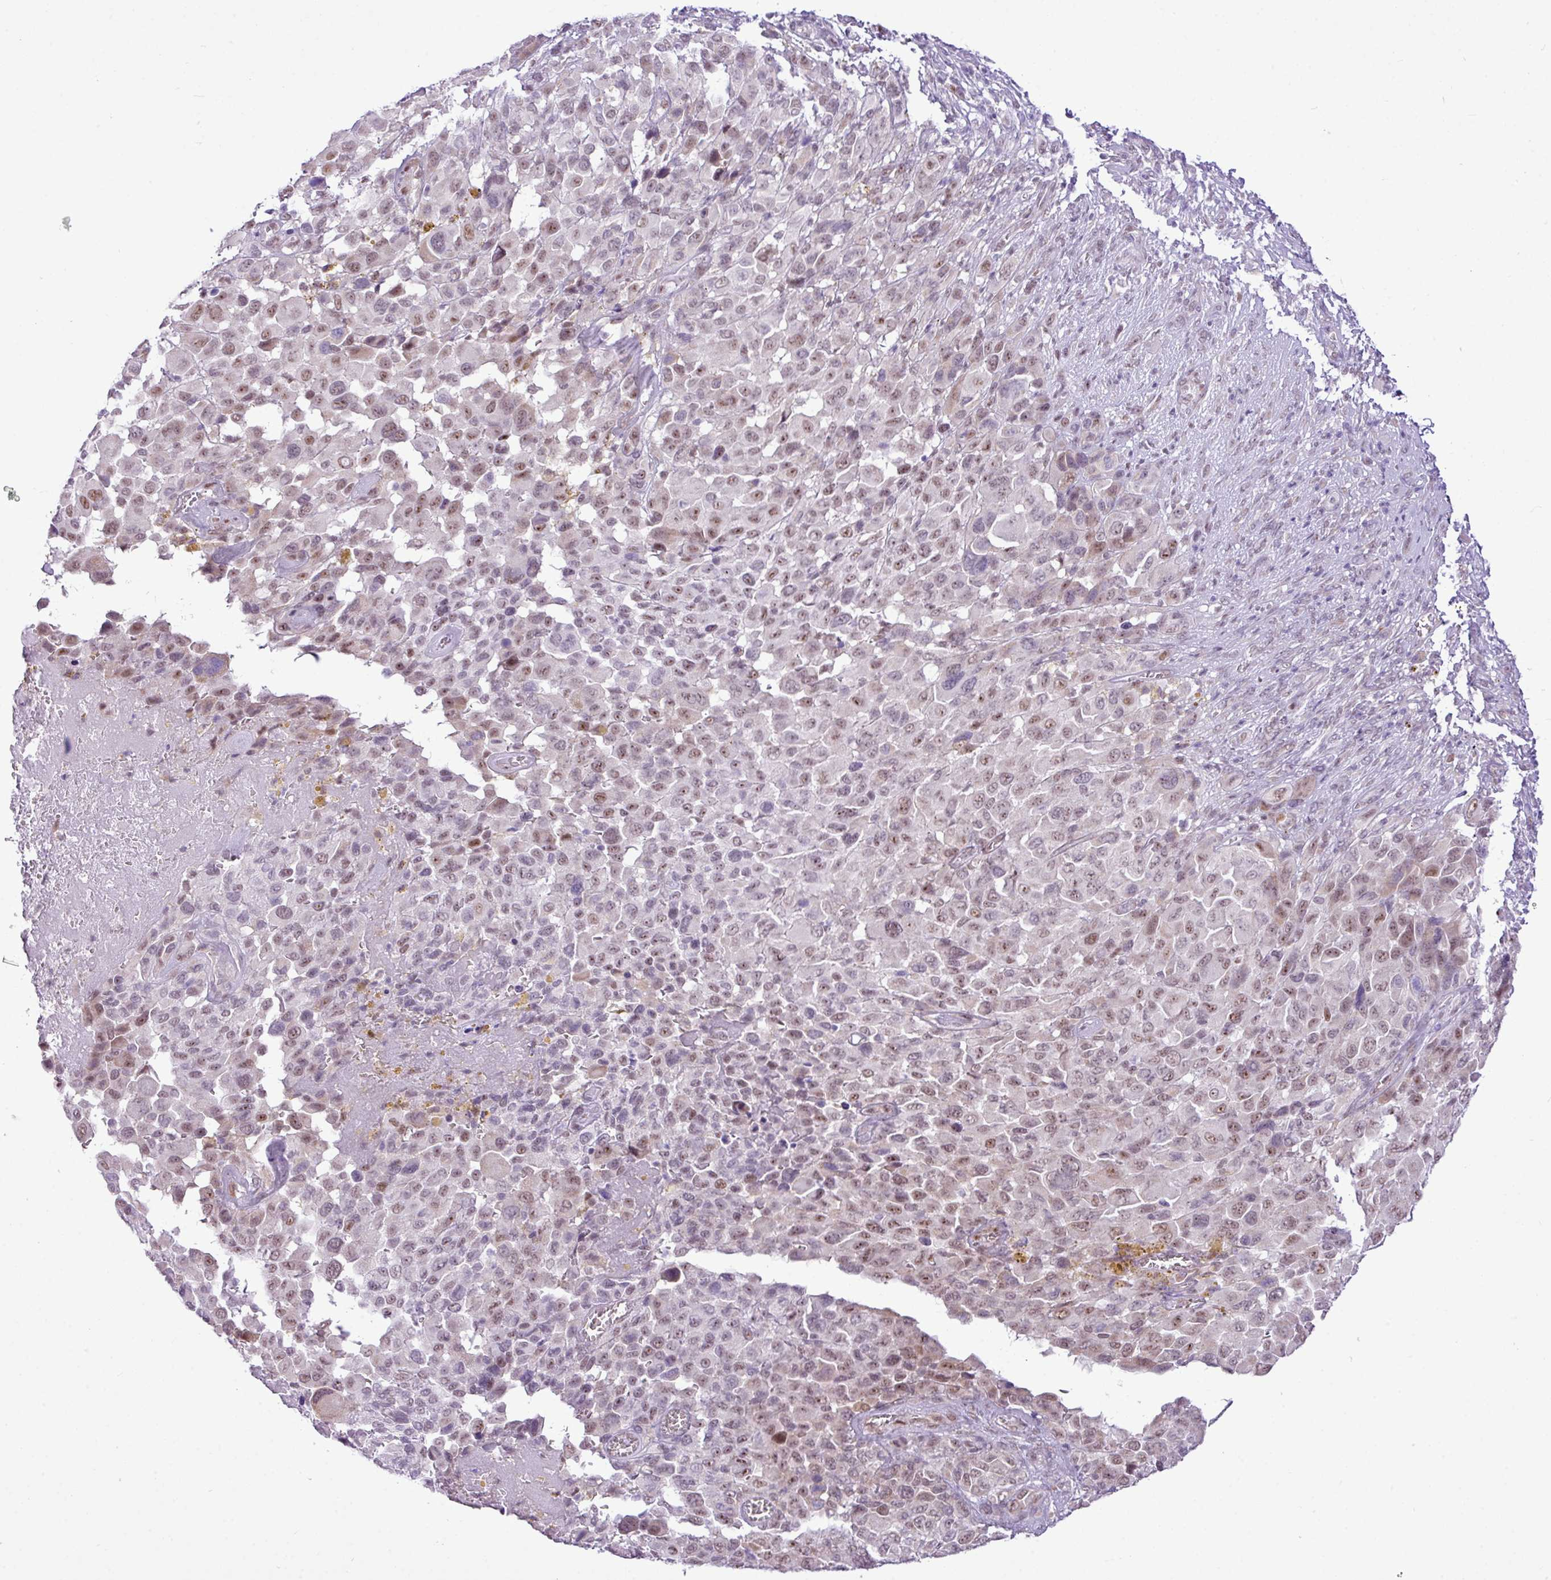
{"staining": {"intensity": "weak", "quantity": "25%-75%", "location": "nuclear"}, "tissue": "melanoma", "cell_type": "Tumor cells", "image_type": "cancer", "snomed": [{"axis": "morphology", "description": "Malignant melanoma, NOS"}, {"axis": "topography", "description": "Skin of trunk"}], "caption": "Human malignant melanoma stained for a protein (brown) displays weak nuclear positive staining in approximately 25%-75% of tumor cells.", "gene": "ELOA2", "patient": {"sex": "male", "age": 71}}